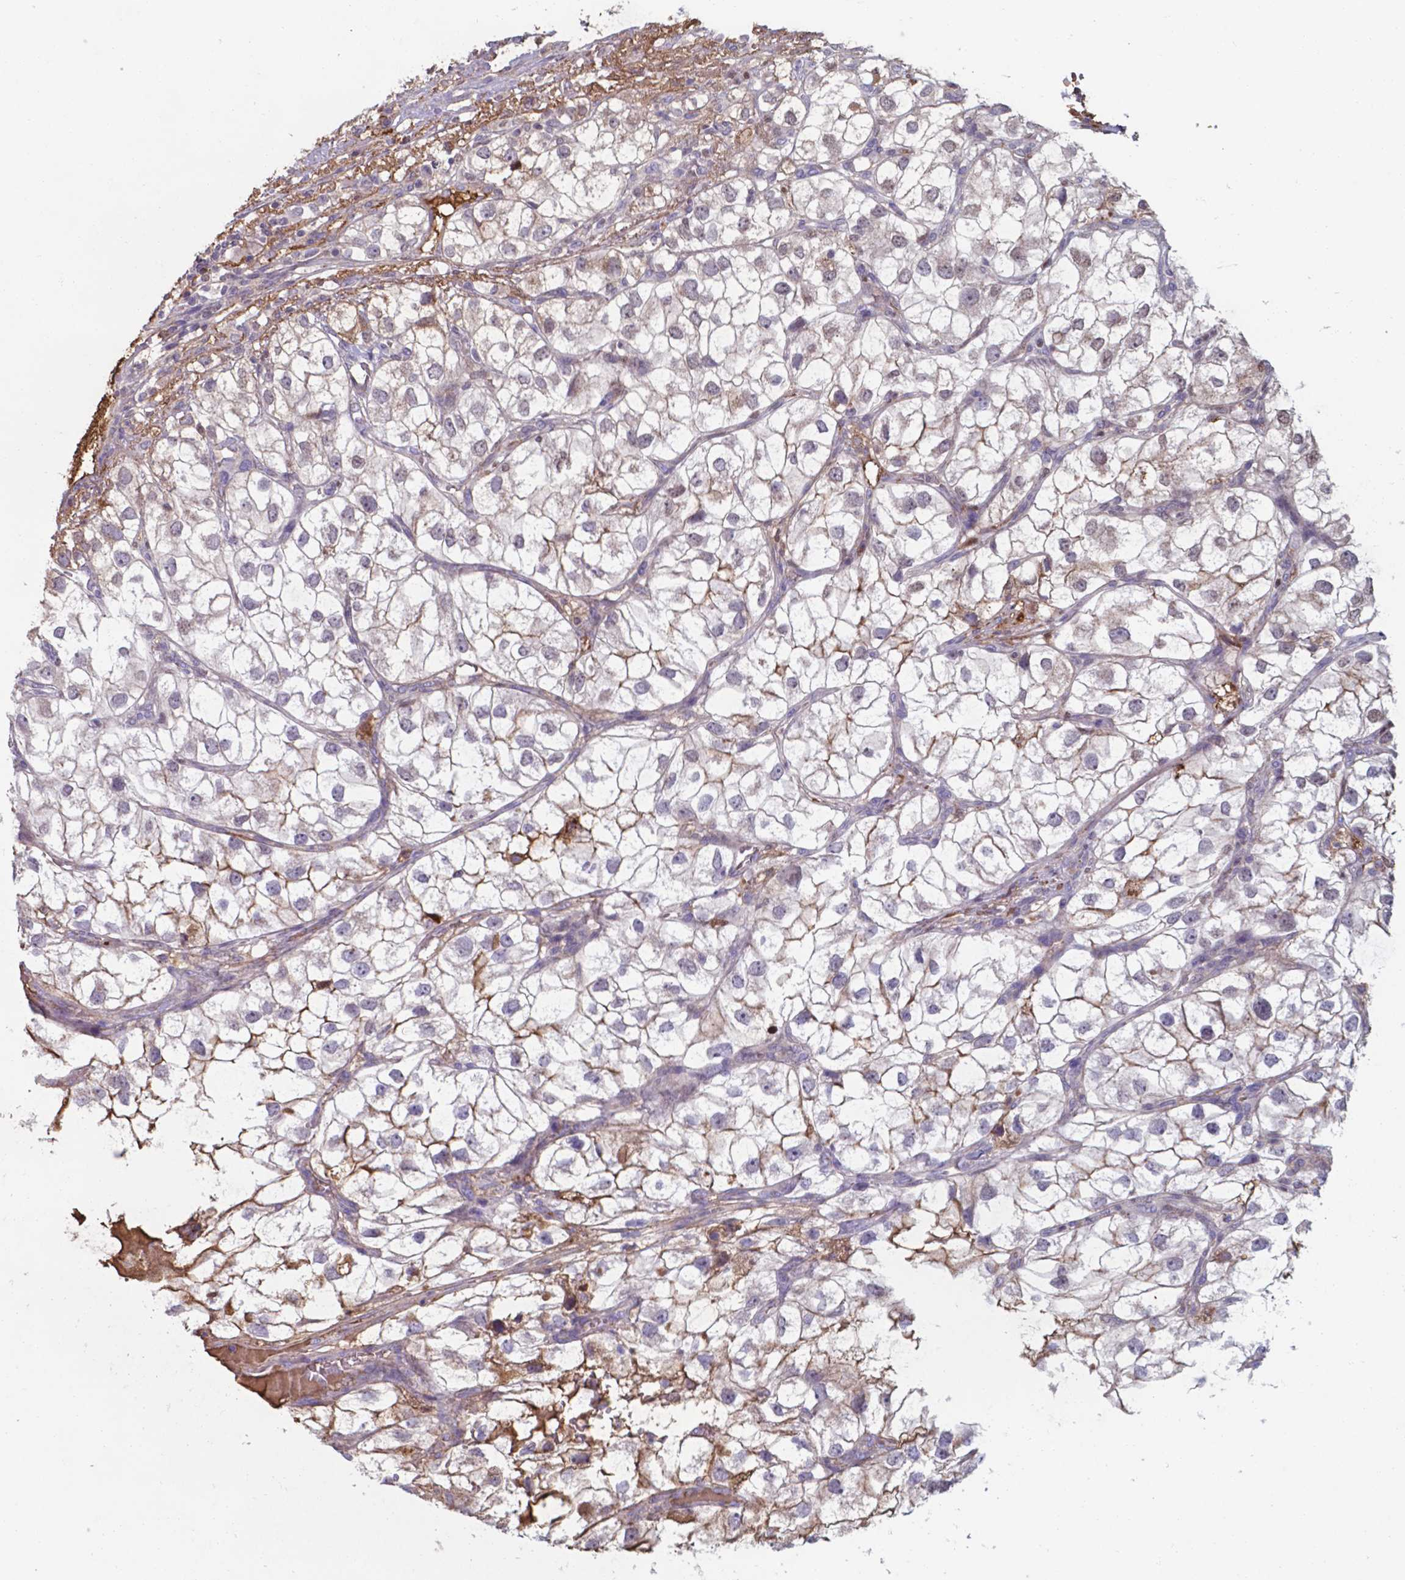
{"staining": {"intensity": "negative", "quantity": "none", "location": "none"}, "tissue": "renal cancer", "cell_type": "Tumor cells", "image_type": "cancer", "snomed": [{"axis": "morphology", "description": "Adenocarcinoma, NOS"}, {"axis": "topography", "description": "Kidney"}], "caption": "Immunohistochemistry (IHC) of human renal adenocarcinoma reveals no staining in tumor cells.", "gene": "SERPINA1", "patient": {"sex": "male", "age": 59}}